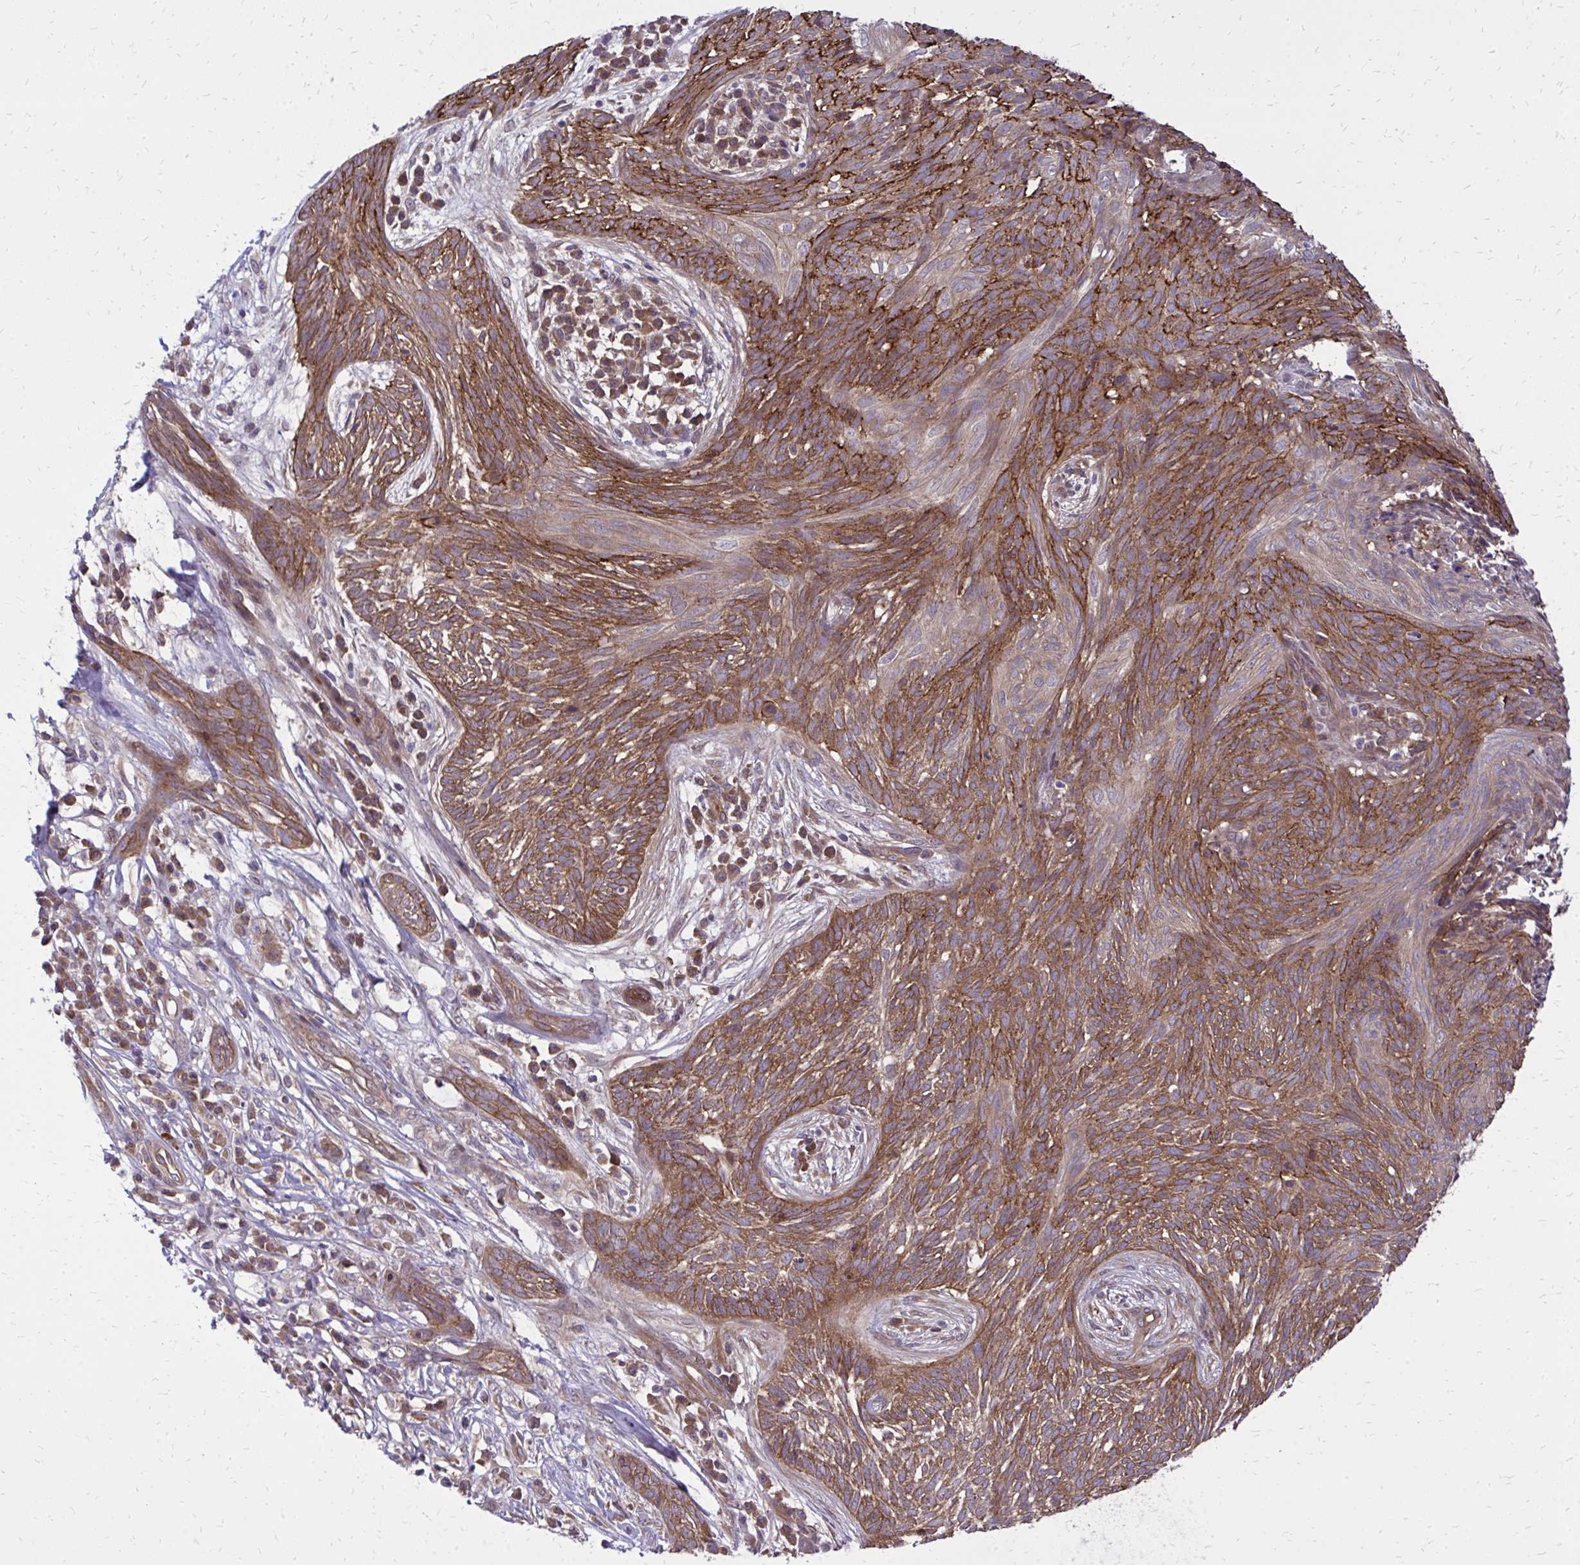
{"staining": {"intensity": "strong", "quantity": ">75%", "location": "cytoplasmic/membranous"}, "tissue": "skin cancer", "cell_type": "Tumor cells", "image_type": "cancer", "snomed": [{"axis": "morphology", "description": "Basal cell carcinoma"}, {"axis": "topography", "description": "Skin"}, {"axis": "topography", "description": "Skin, foot"}], "caption": "Tumor cells demonstrate high levels of strong cytoplasmic/membranous expression in approximately >75% of cells in human skin basal cell carcinoma. Using DAB (brown) and hematoxylin (blue) stains, captured at high magnification using brightfield microscopy.", "gene": "PPP5C", "patient": {"sex": "female", "age": 86}}